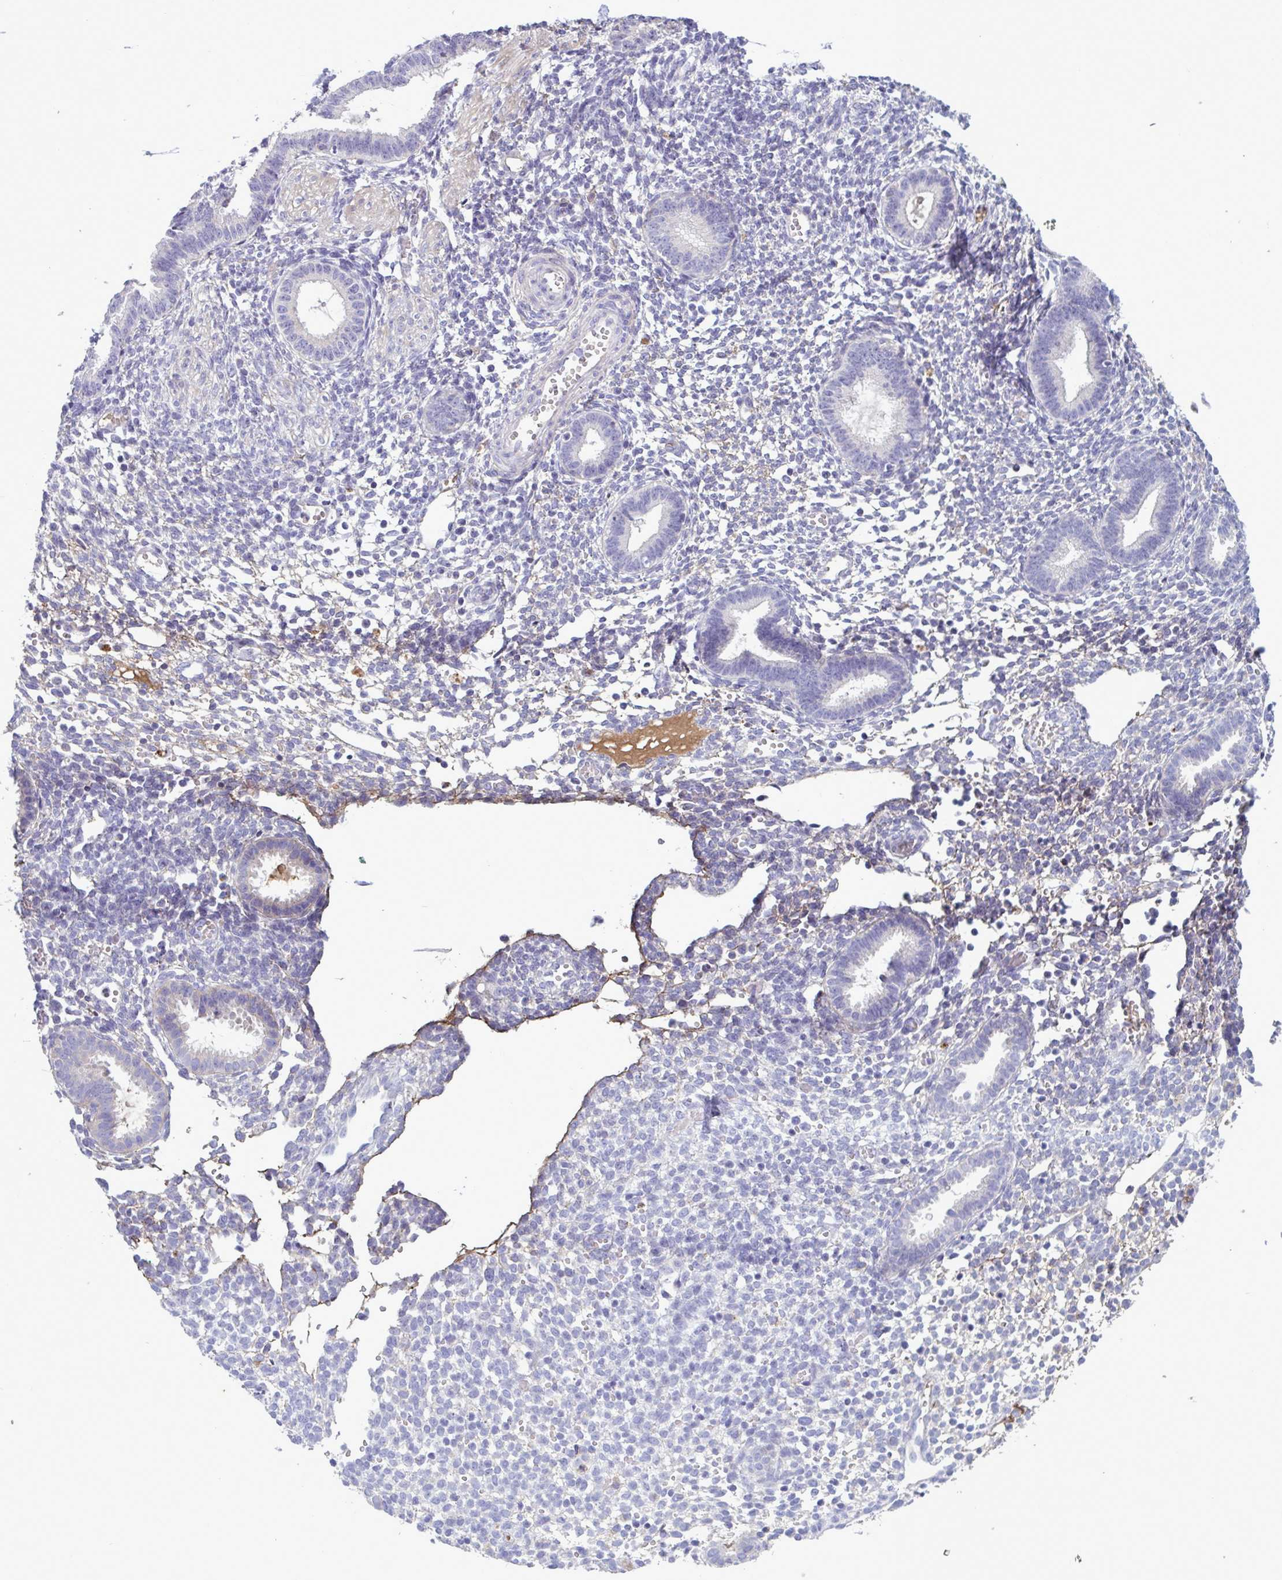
{"staining": {"intensity": "negative", "quantity": "none", "location": "none"}, "tissue": "endometrium", "cell_type": "Cells in endometrial stroma", "image_type": "normal", "snomed": [{"axis": "morphology", "description": "Normal tissue, NOS"}, {"axis": "topography", "description": "Endometrium"}], "caption": "This is an IHC image of unremarkable endometrium. There is no expression in cells in endometrial stroma.", "gene": "F13B", "patient": {"sex": "female", "age": 36}}